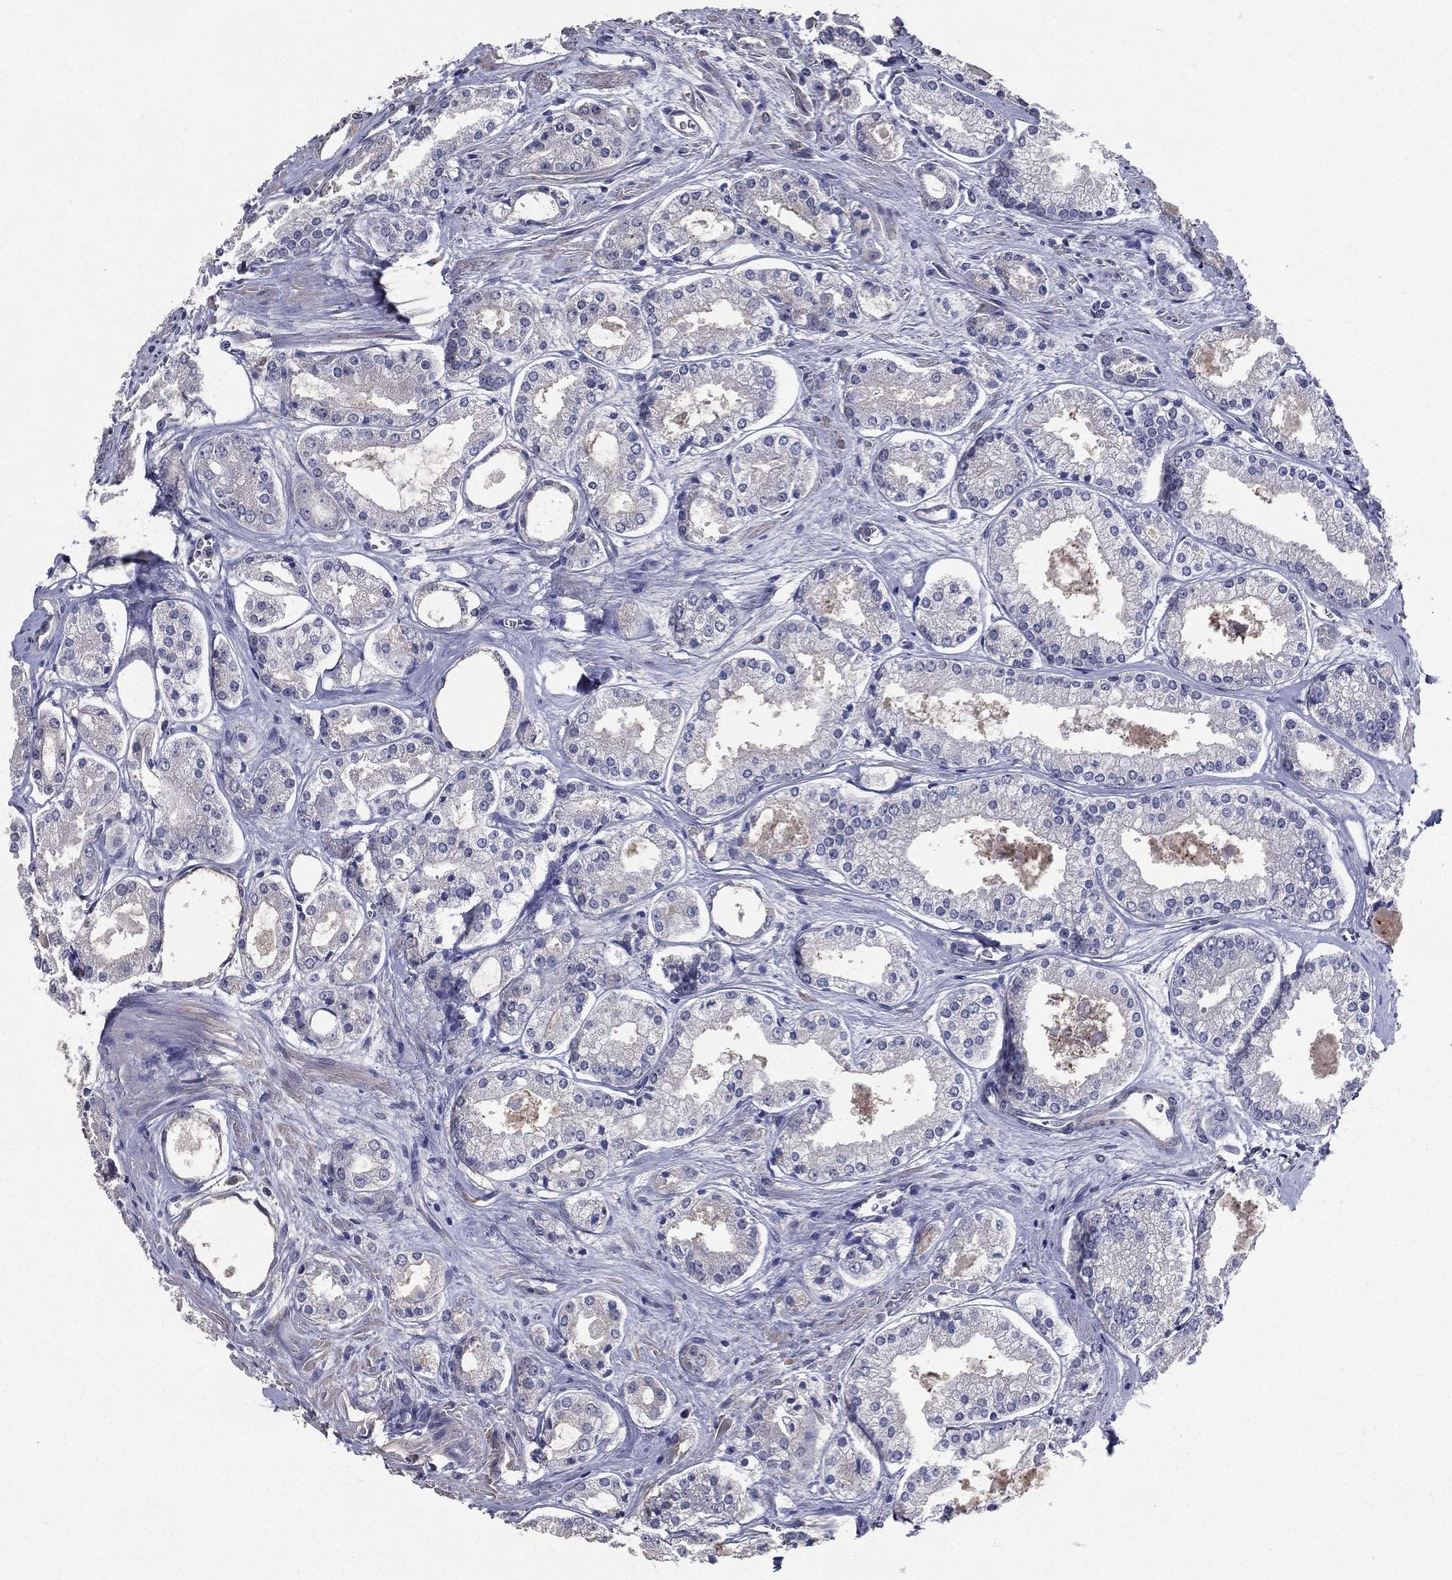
{"staining": {"intensity": "negative", "quantity": "none", "location": "none"}, "tissue": "prostate cancer", "cell_type": "Tumor cells", "image_type": "cancer", "snomed": [{"axis": "morphology", "description": "Adenocarcinoma, NOS"}, {"axis": "topography", "description": "Prostate"}], "caption": "Protein analysis of prostate adenocarcinoma demonstrates no significant staining in tumor cells. (Immunohistochemistry (ihc), brightfield microscopy, high magnification).", "gene": "SERPINB2", "patient": {"sex": "male", "age": 72}}